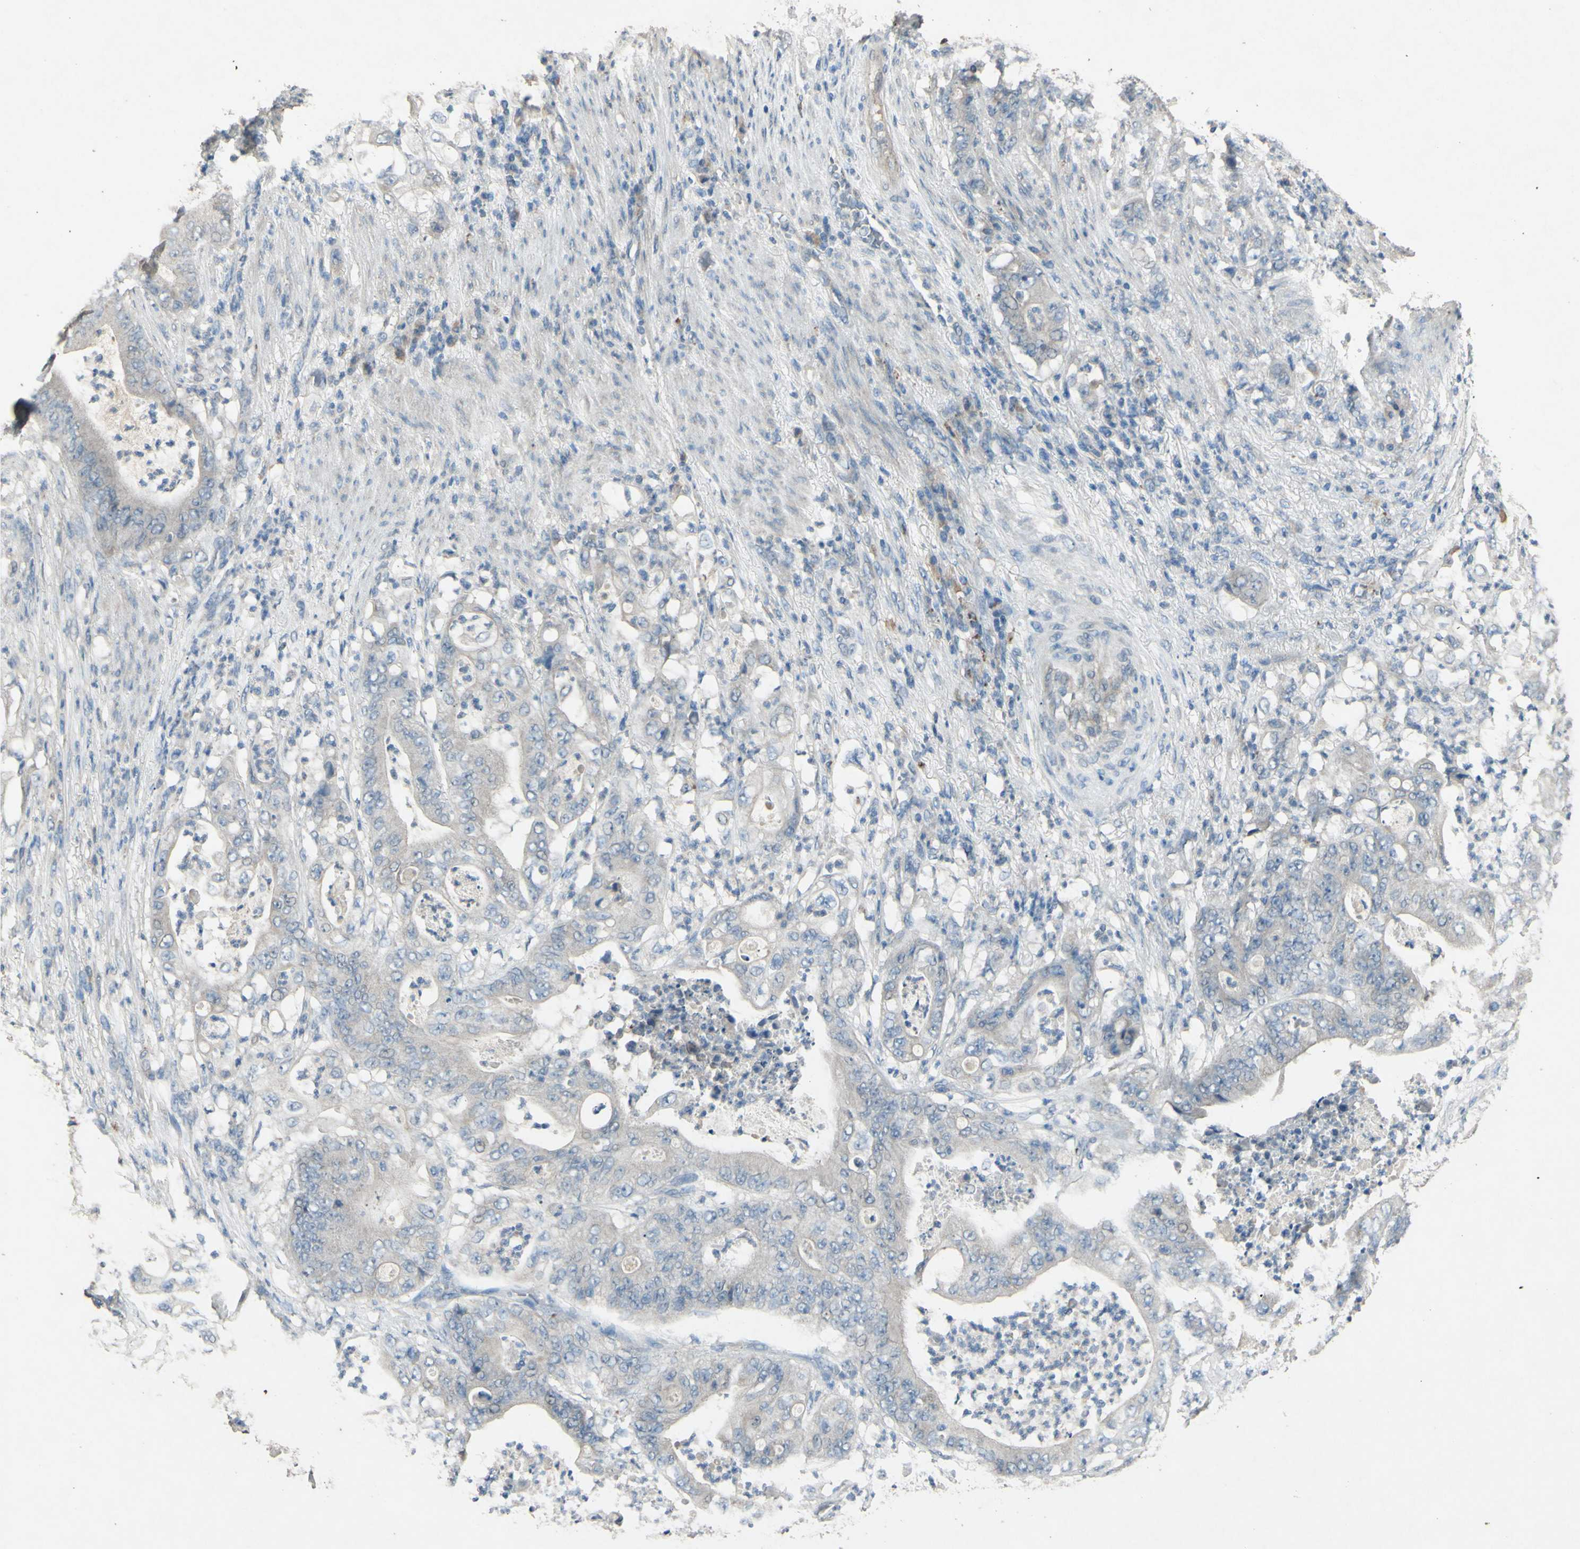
{"staining": {"intensity": "weak", "quantity": ">75%", "location": "cytoplasmic/membranous"}, "tissue": "stomach cancer", "cell_type": "Tumor cells", "image_type": "cancer", "snomed": [{"axis": "morphology", "description": "Adenocarcinoma, NOS"}, {"axis": "topography", "description": "Stomach"}], "caption": "Human stomach cancer stained for a protein (brown) displays weak cytoplasmic/membranous positive expression in about >75% of tumor cells.", "gene": "TIMM21", "patient": {"sex": "female", "age": 73}}